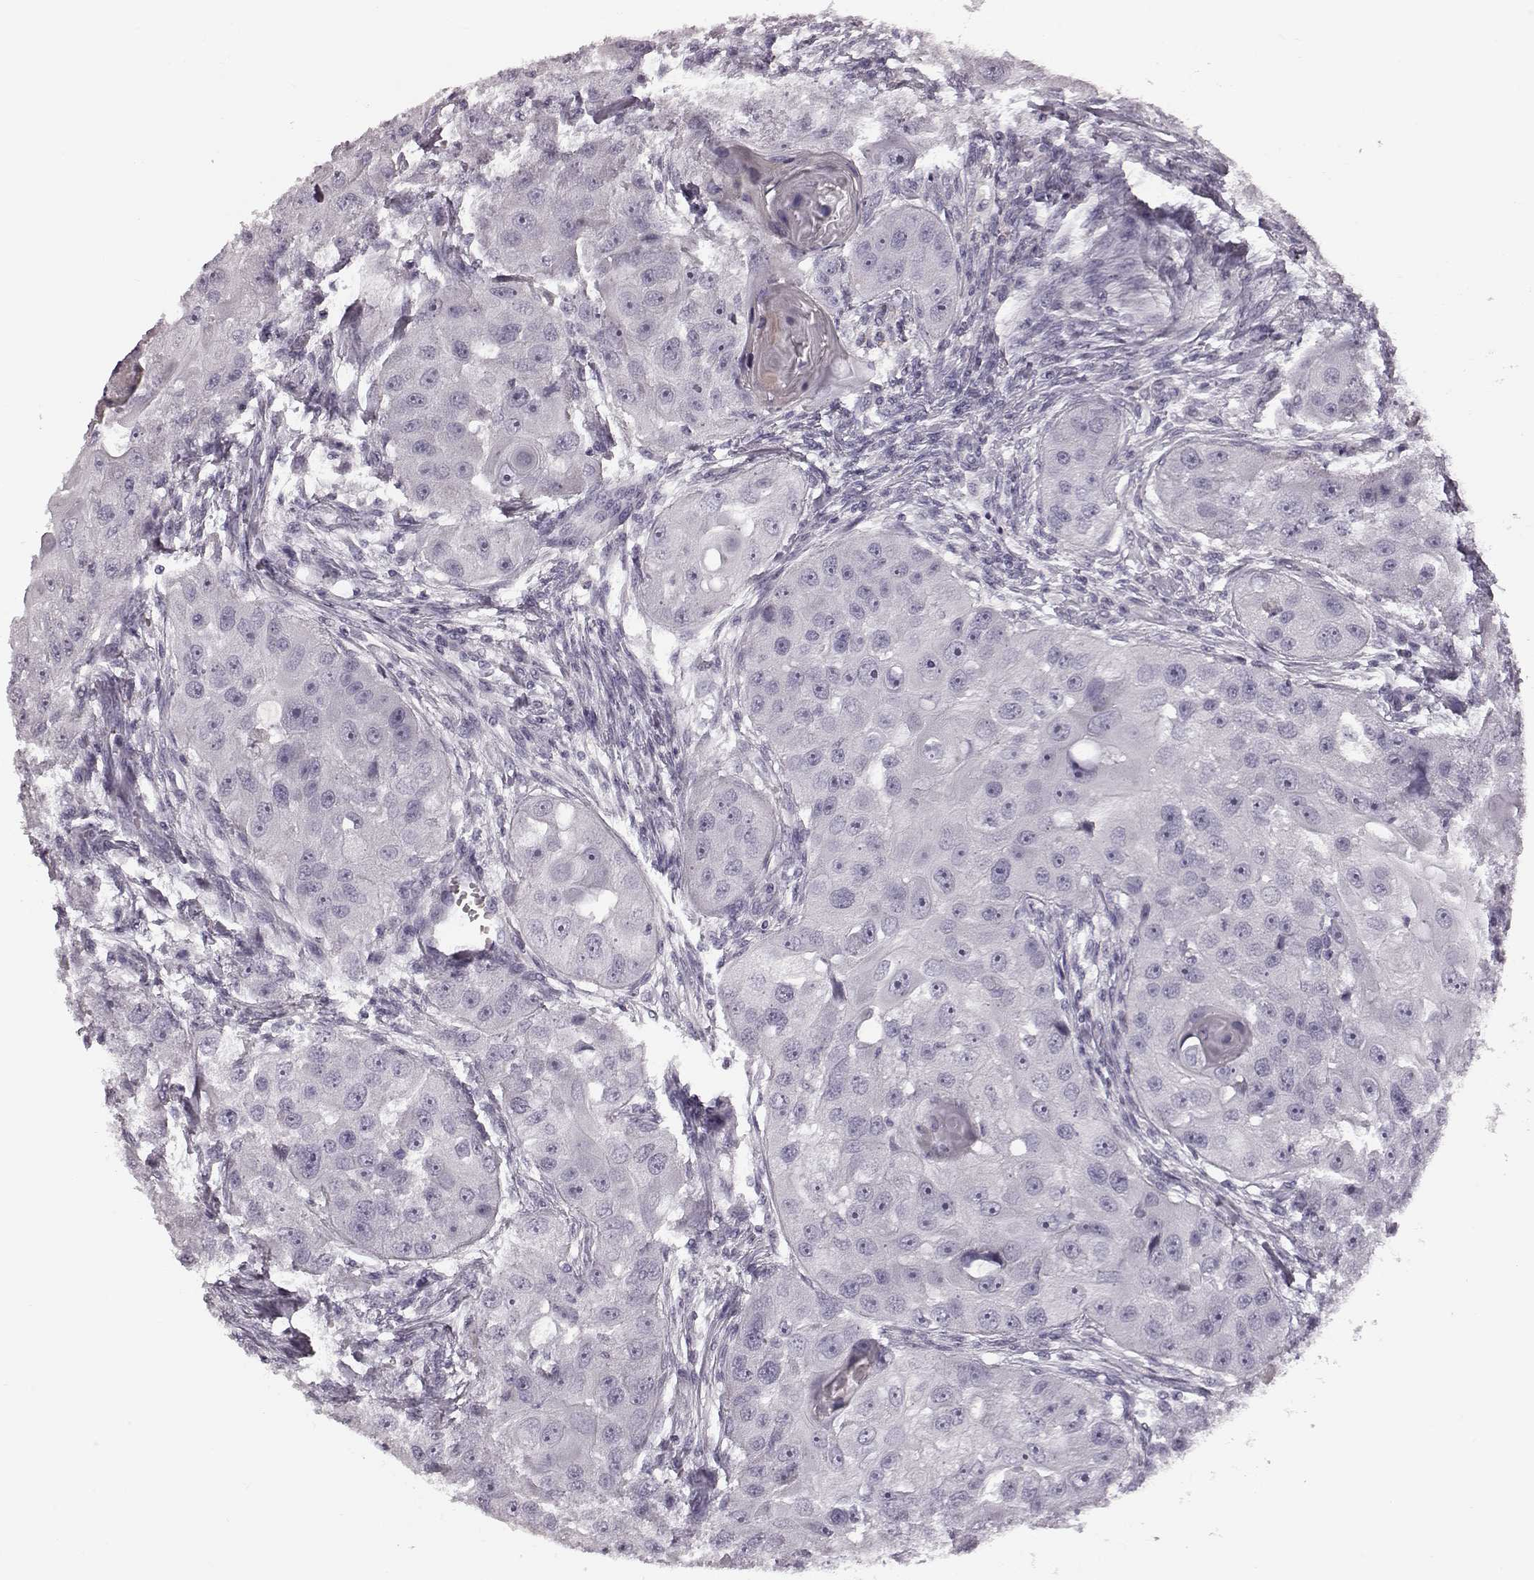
{"staining": {"intensity": "negative", "quantity": "none", "location": "none"}, "tissue": "head and neck cancer", "cell_type": "Tumor cells", "image_type": "cancer", "snomed": [{"axis": "morphology", "description": "Squamous cell carcinoma, NOS"}, {"axis": "topography", "description": "Head-Neck"}], "caption": "Immunohistochemistry (IHC) histopathology image of head and neck cancer (squamous cell carcinoma) stained for a protein (brown), which demonstrates no expression in tumor cells.", "gene": "ZNF433", "patient": {"sex": "male", "age": 51}}